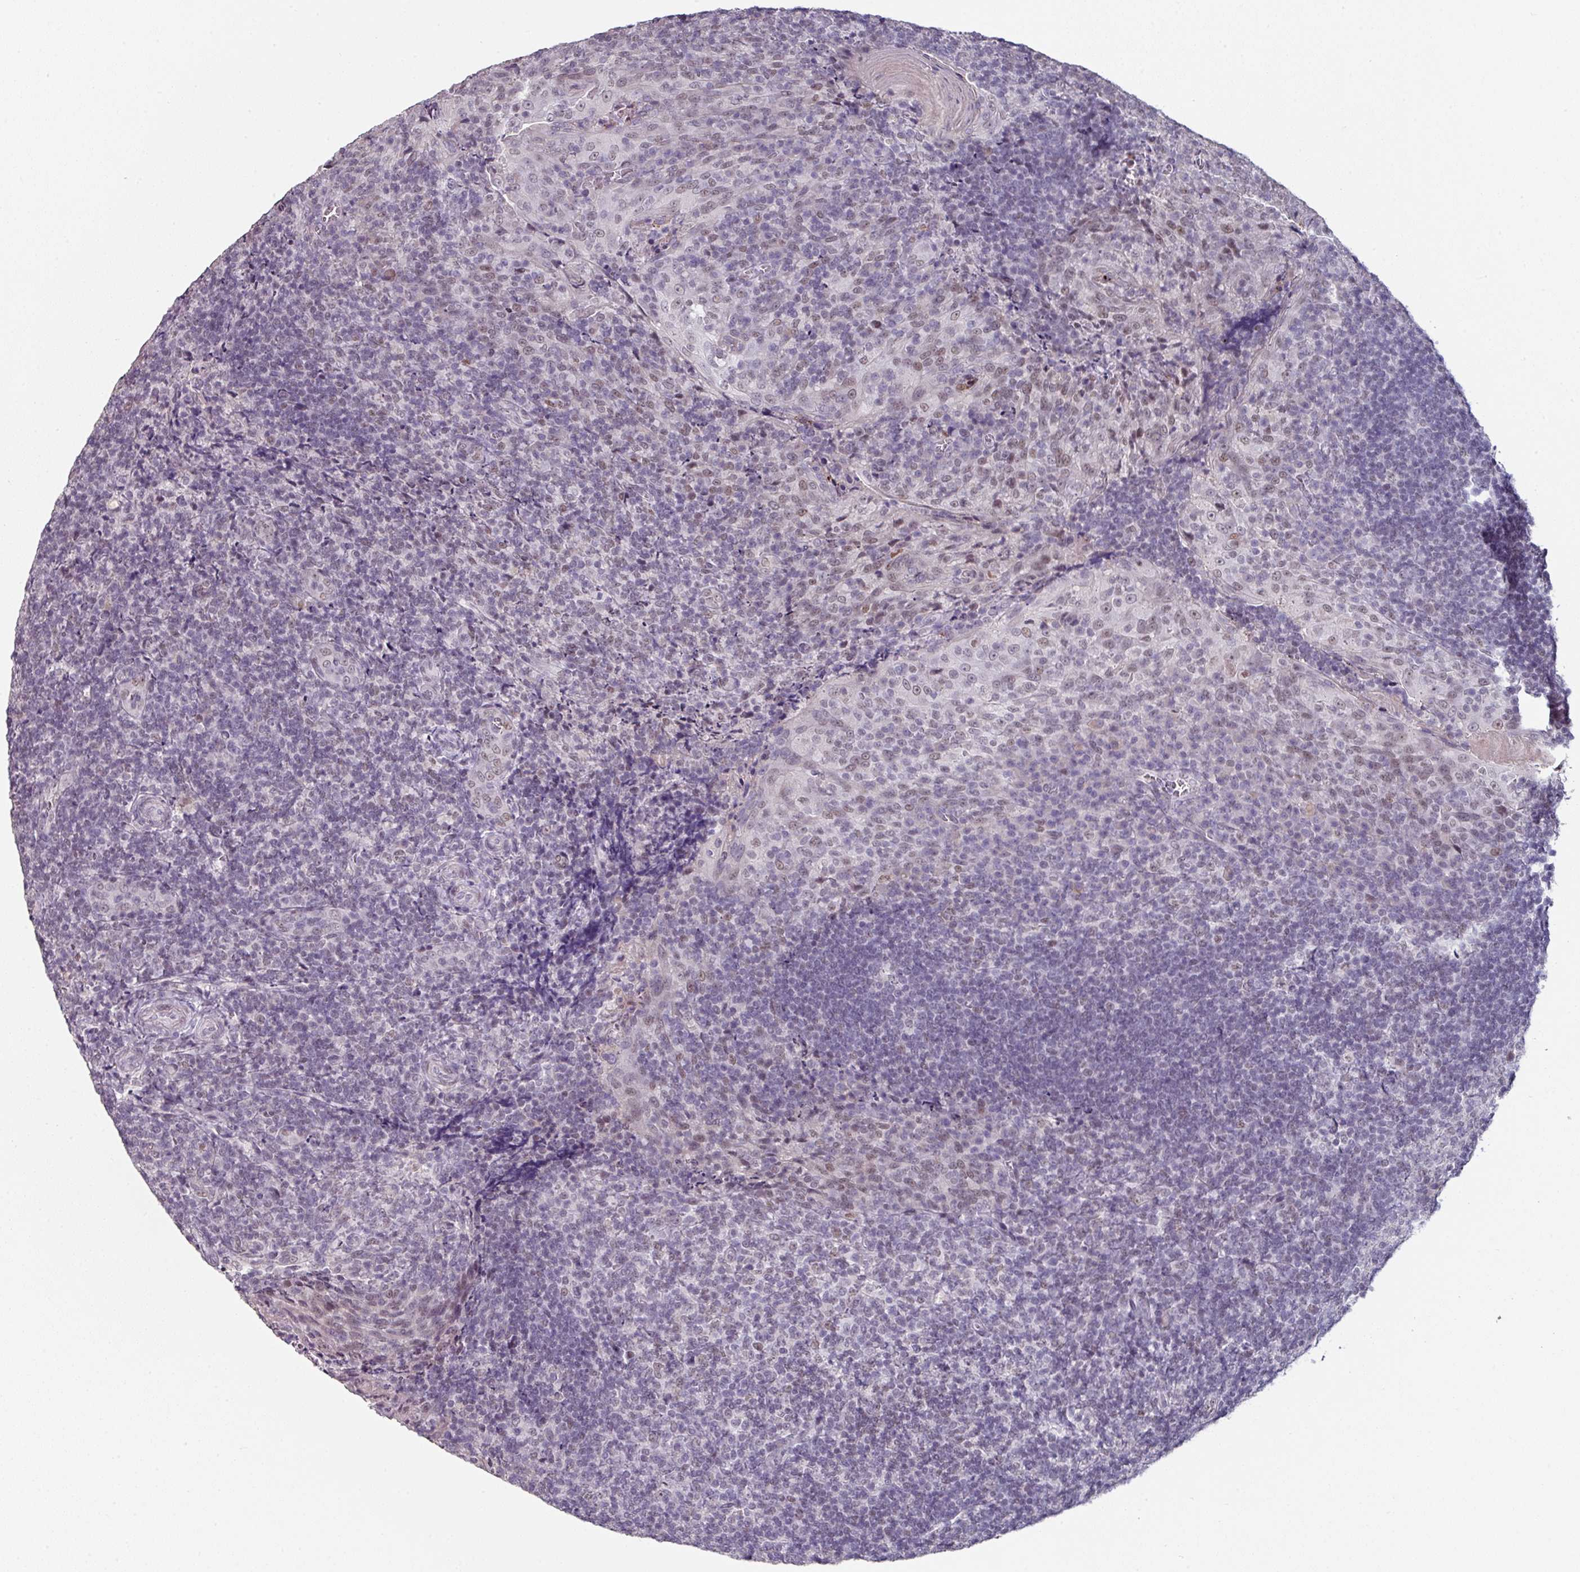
{"staining": {"intensity": "negative", "quantity": "none", "location": "none"}, "tissue": "tonsil", "cell_type": "Germinal center cells", "image_type": "normal", "snomed": [{"axis": "morphology", "description": "Normal tissue, NOS"}, {"axis": "topography", "description": "Tonsil"}], "caption": "This is a histopathology image of IHC staining of benign tonsil, which shows no staining in germinal center cells. The staining is performed using DAB (3,3'-diaminobenzidine) brown chromogen with nuclei counter-stained in using hematoxylin.", "gene": "ELK1", "patient": {"sex": "male", "age": 17}}